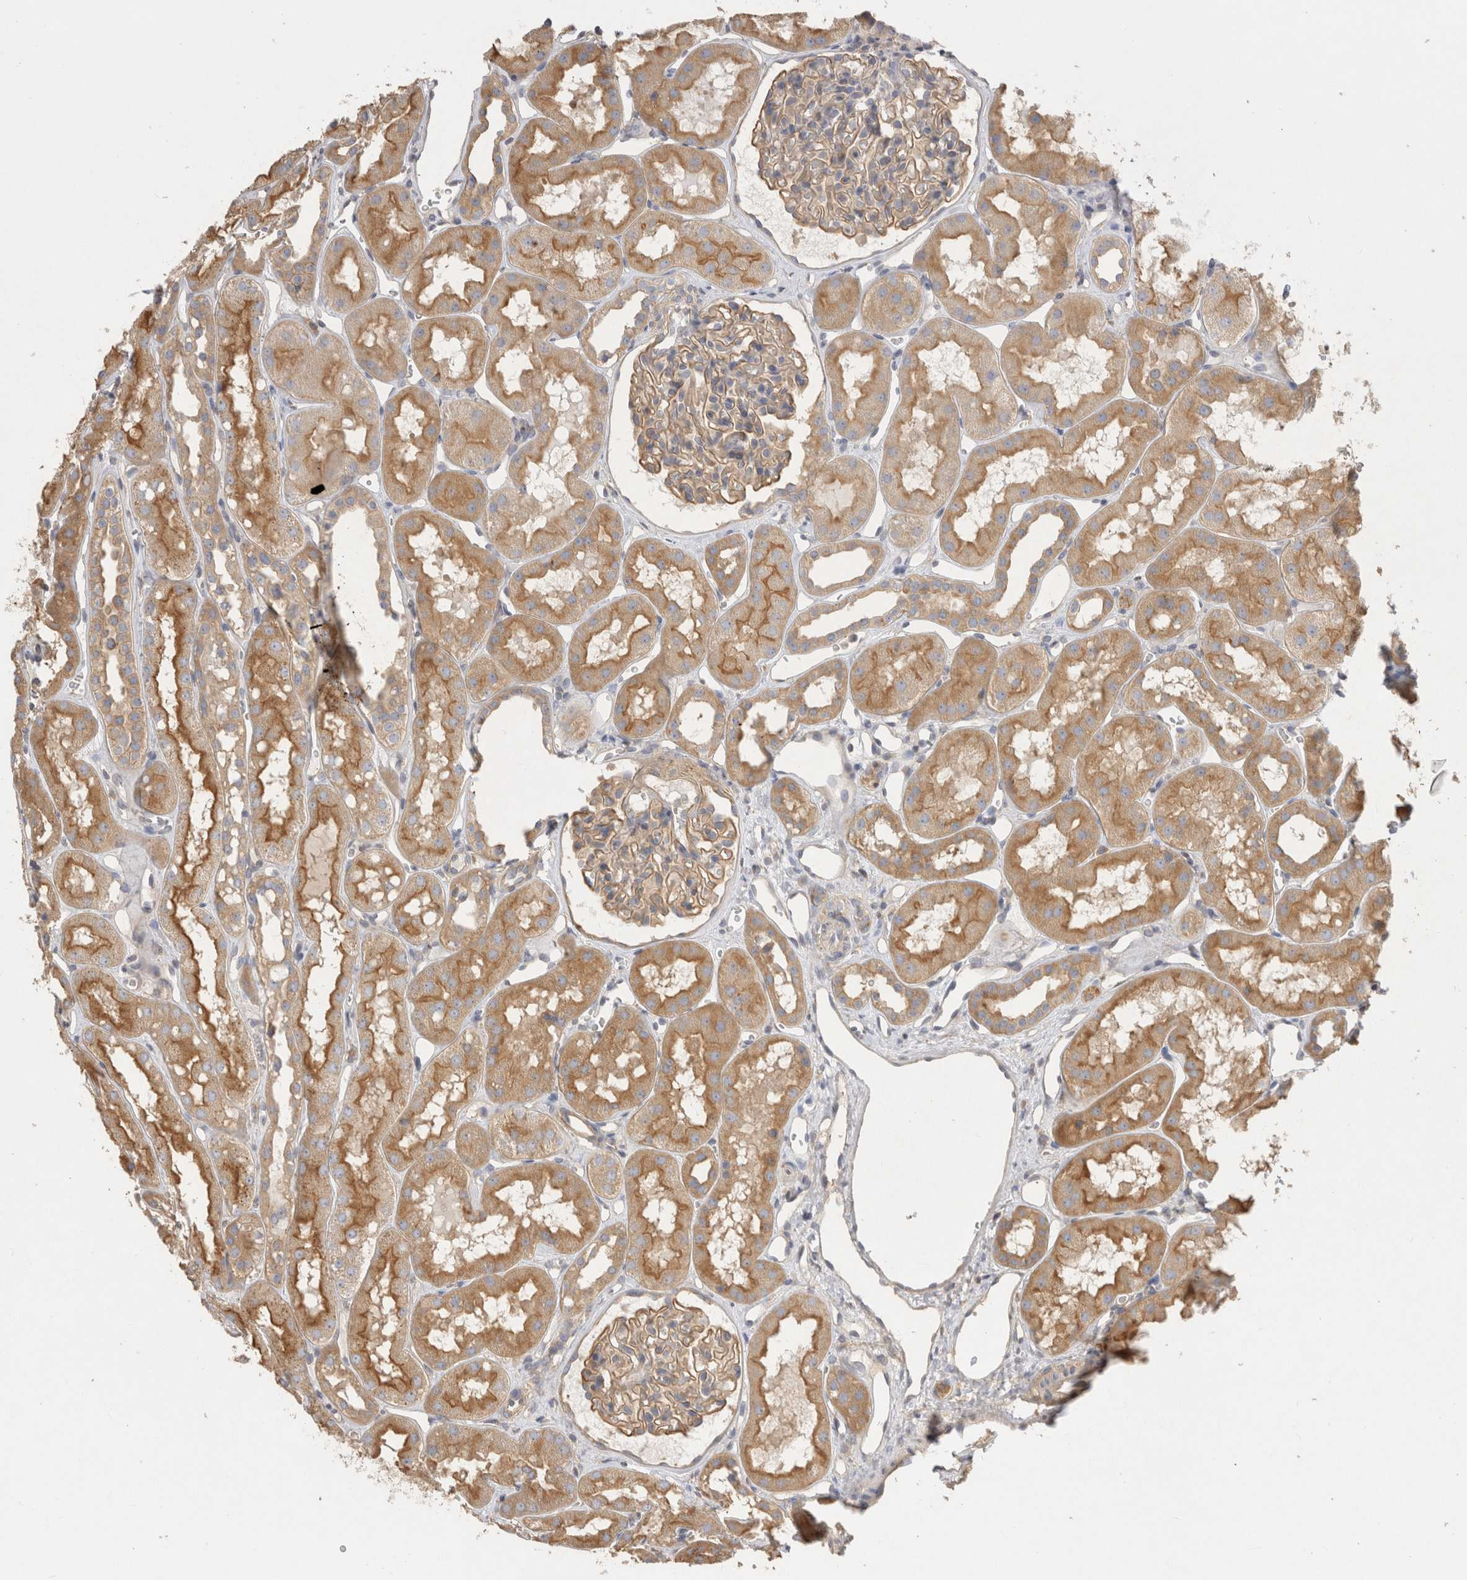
{"staining": {"intensity": "weak", "quantity": ">75%", "location": "cytoplasmic/membranous"}, "tissue": "kidney", "cell_type": "Cells in glomeruli", "image_type": "normal", "snomed": [{"axis": "morphology", "description": "Normal tissue, NOS"}, {"axis": "topography", "description": "Kidney"}], "caption": "Human kidney stained with a brown dye reveals weak cytoplasmic/membranous positive positivity in approximately >75% of cells in glomeruli.", "gene": "CHMP6", "patient": {"sex": "male", "age": 16}}